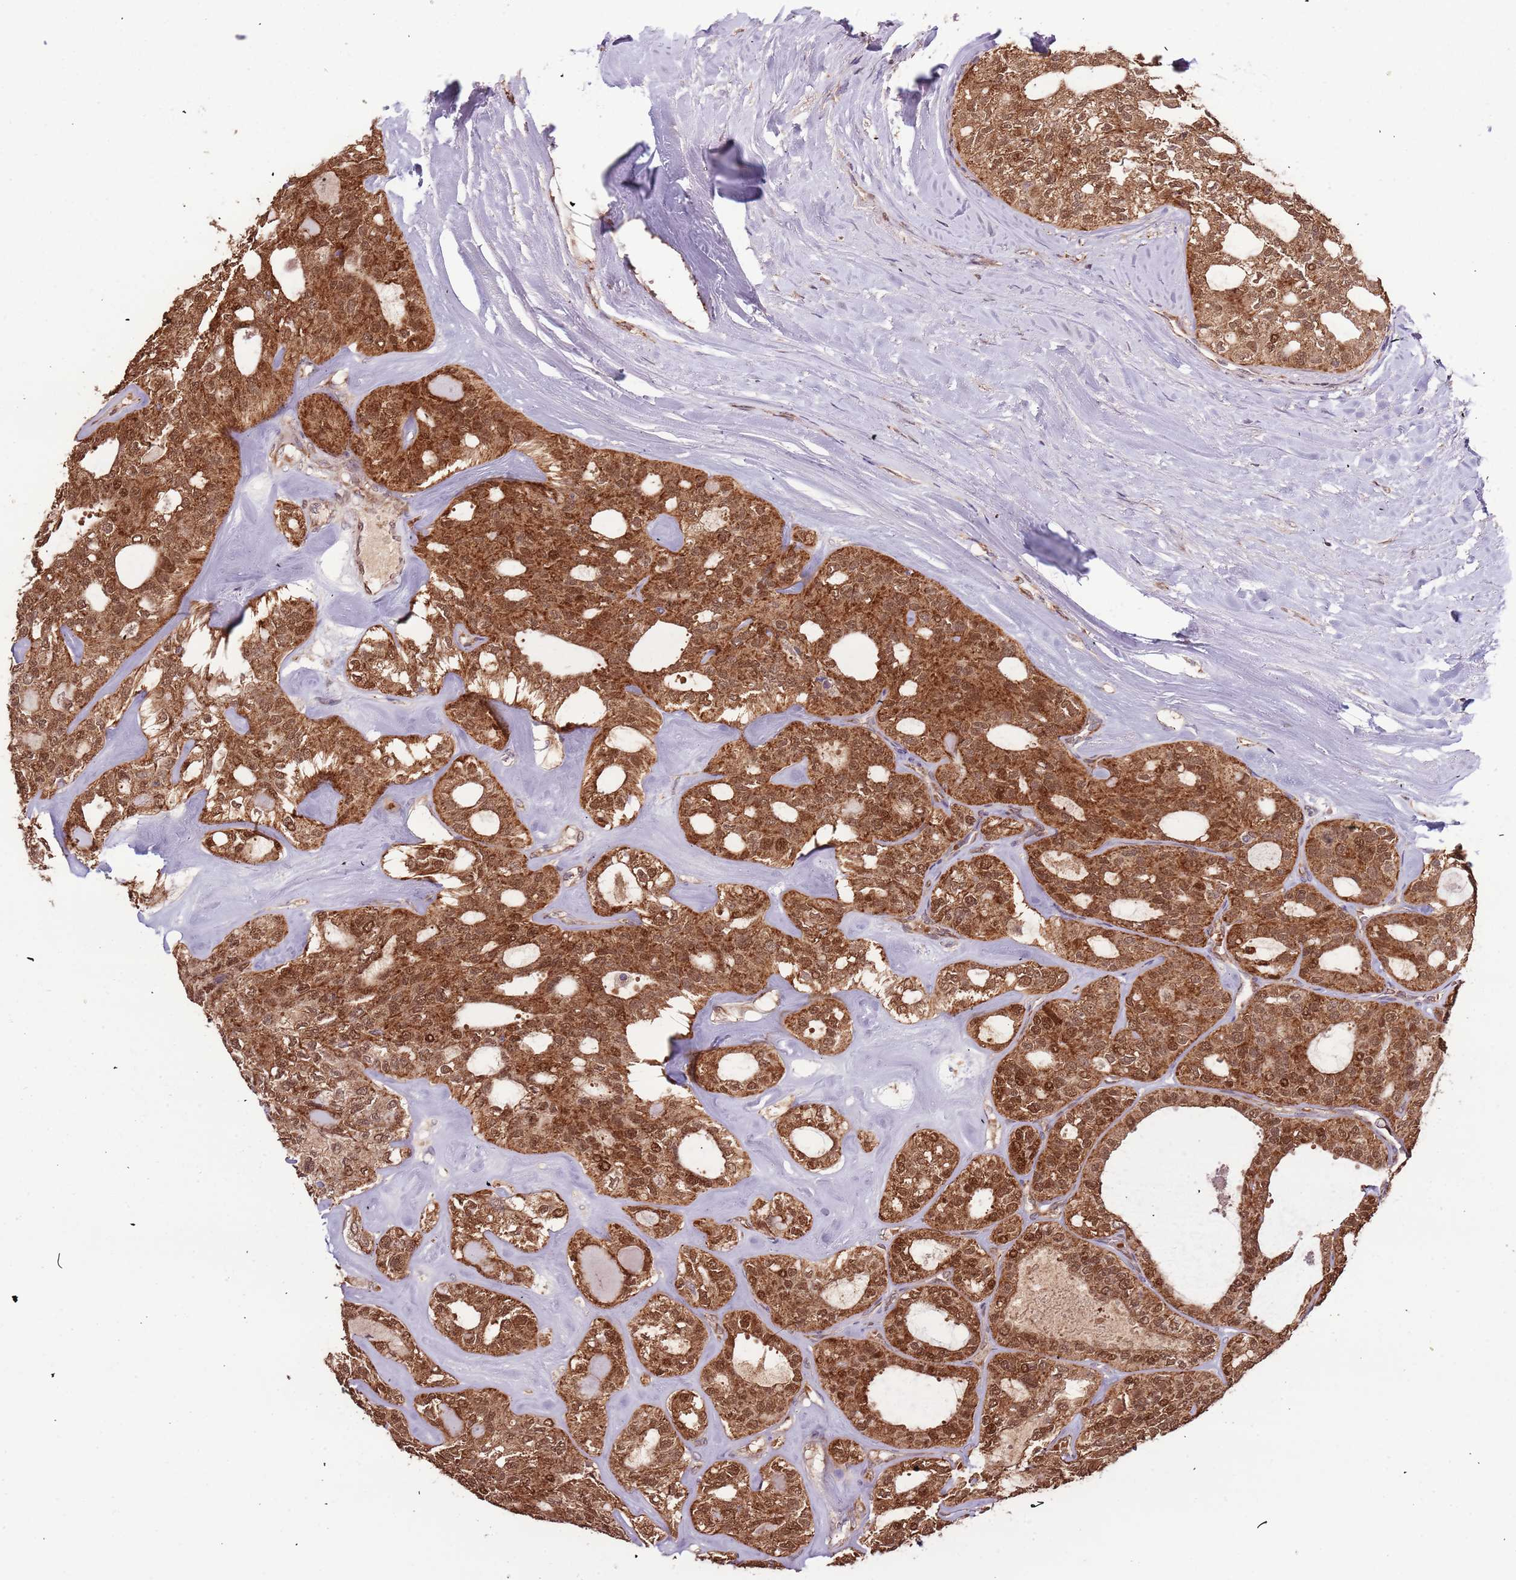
{"staining": {"intensity": "strong", "quantity": ">75%", "location": "cytoplasmic/membranous,nuclear"}, "tissue": "thyroid cancer", "cell_type": "Tumor cells", "image_type": "cancer", "snomed": [{"axis": "morphology", "description": "Follicular adenoma carcinoma, NOS"}, {"axis": "topography", "description": "Thyroid gland"}], "caption": "Thyroid follicular adenoma carcinoma stained with DAB (3,3'-diaminobenzidine) immunohistochemistry shows high levels of strong cytoplasmic/membranous and nuclear staining in approximately >75% of tumor cells.", "gene": "IL17RD", "patient": {"sex": "male", "age": 75}}